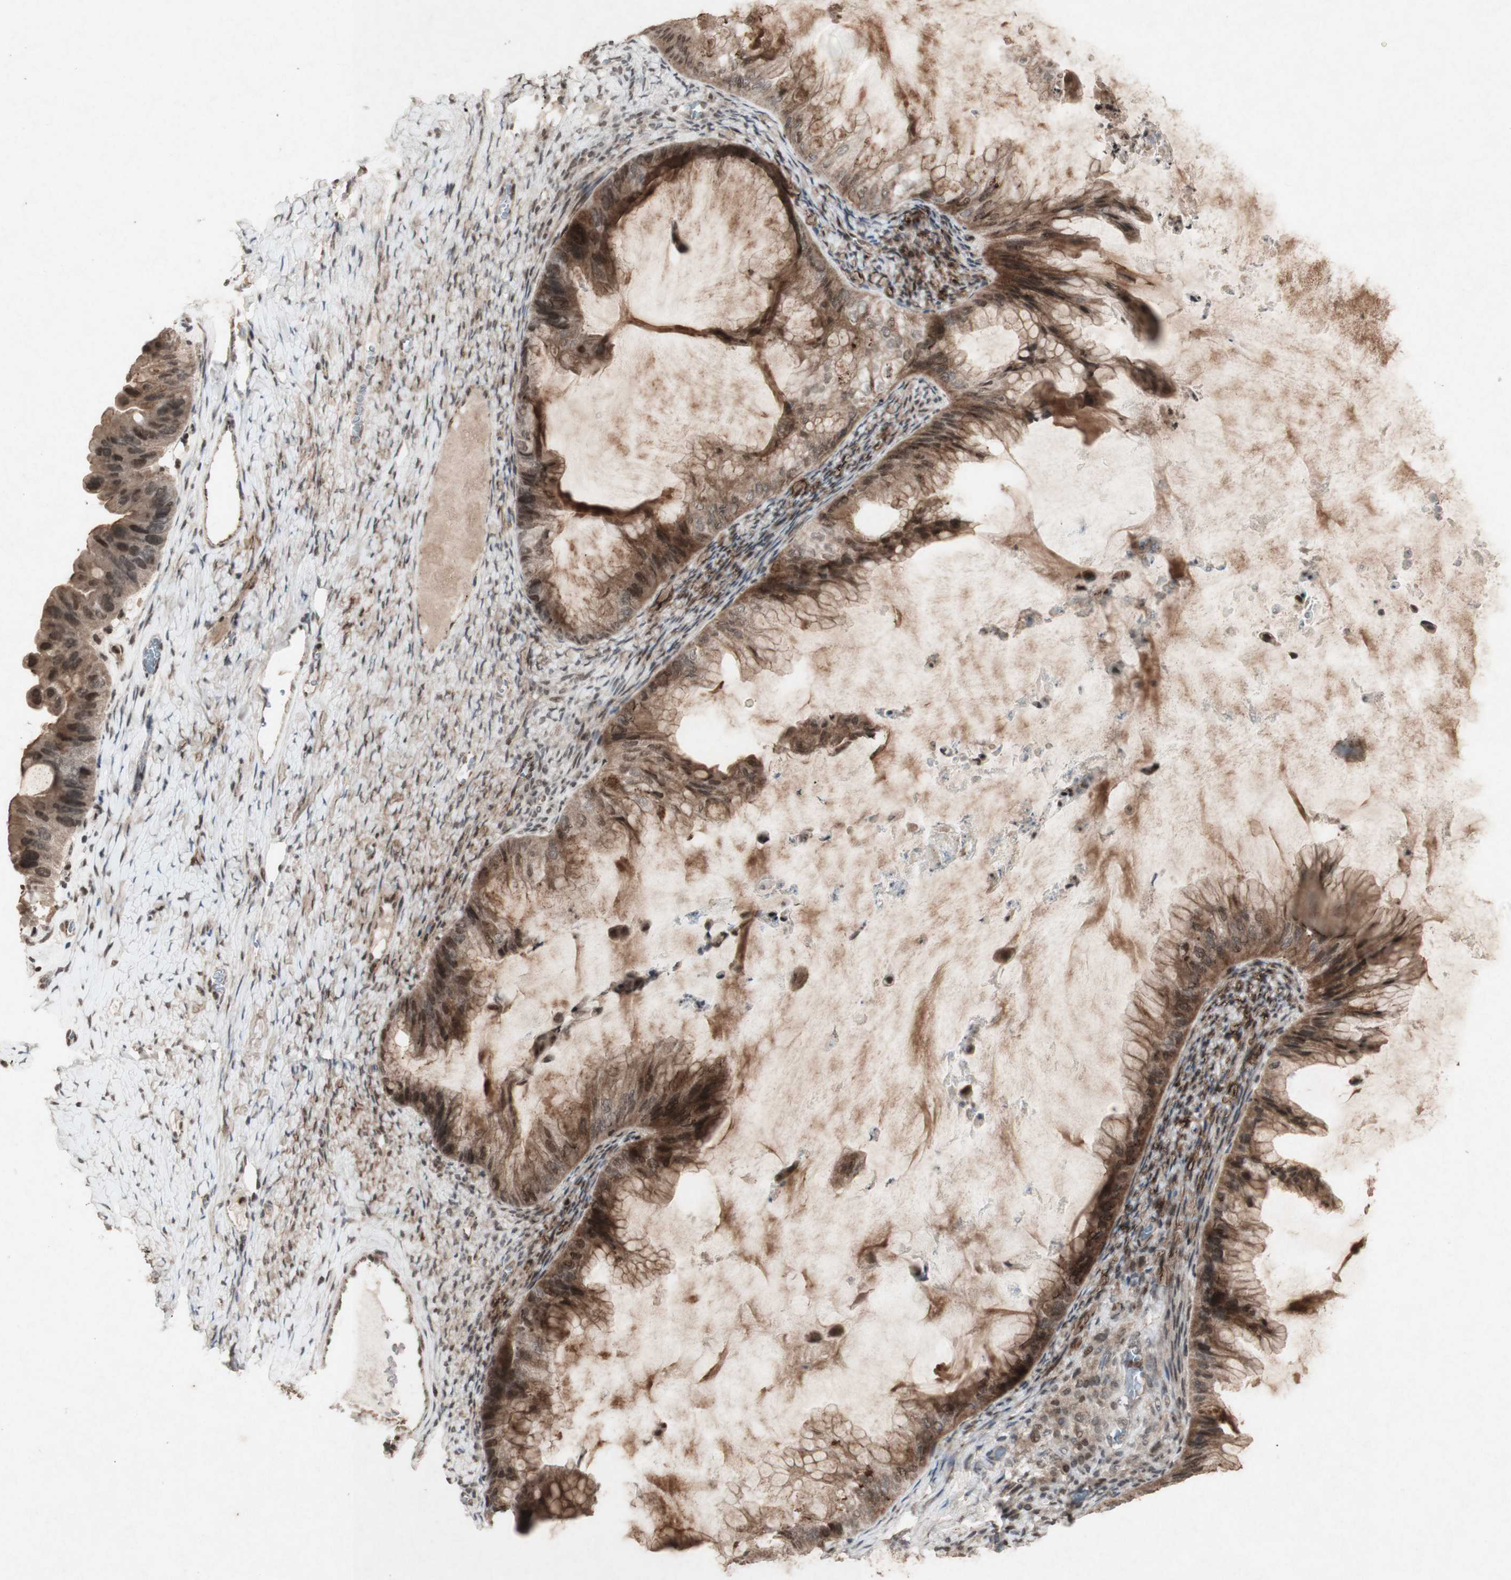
{"staining": {"intensity": "moderate", "quantity": ">75%", "location": "cytoplasmic/membranous,nuclear"}, "tissue": "ovarian cancer", "cell_type": "Tumor cells", "image_type": "cancer", "snomed": [{"axis": "morphology", "description": "Cystadenocarcinoma, mucinous, NOS"}, {"axis": "topography", "description": "Ovary"}], "caption": "Ovarian cancer tissue exhibits moderate cytoplasmic/membranous and nuclear staining in approximately >75% of tumor cells (brown staining indicates protein expression, while blue staining denotes nuclei).", "gene": "PLXNA1", "patient": {"sex": "female", "age": 61}}